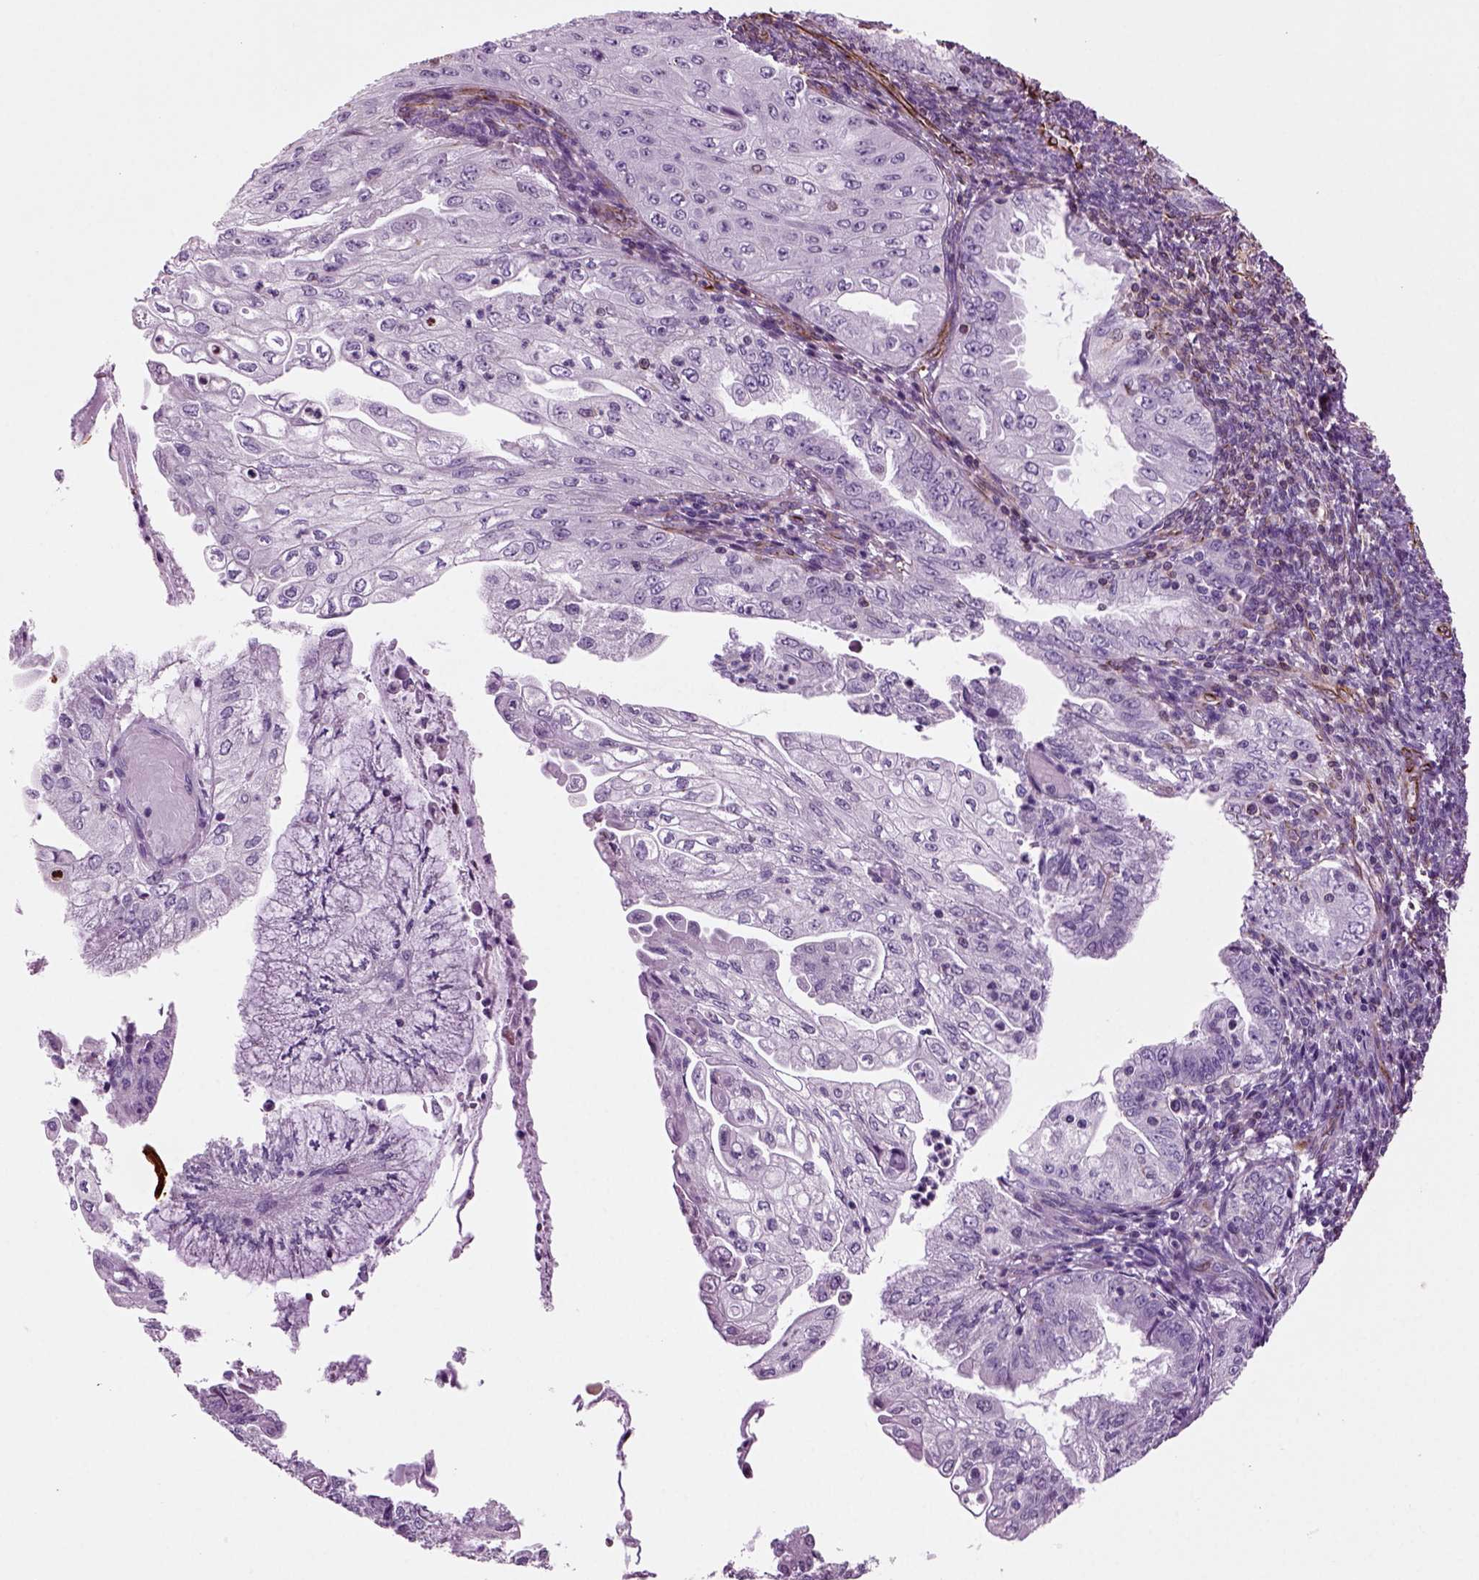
{"staining": {"intensity": "negative", "quantity": "none", "location": "none"}, "tissue": "endometrial cancer", "cell_type": "Tumor cells", "image_type": "cancer", "snomed": [{"axis": "morphology", "description": "Adenocarcinoma, NOS"}, {"axis": "topography", "description": "Endometrium"}], "caption": "Endometrial cancer (adenocarcinoma) stained for a protein using immunohistochemistry shows no positivity tumor cells.", "gene": "ACER3", "patient": {"sex": "female", "age": 55}}